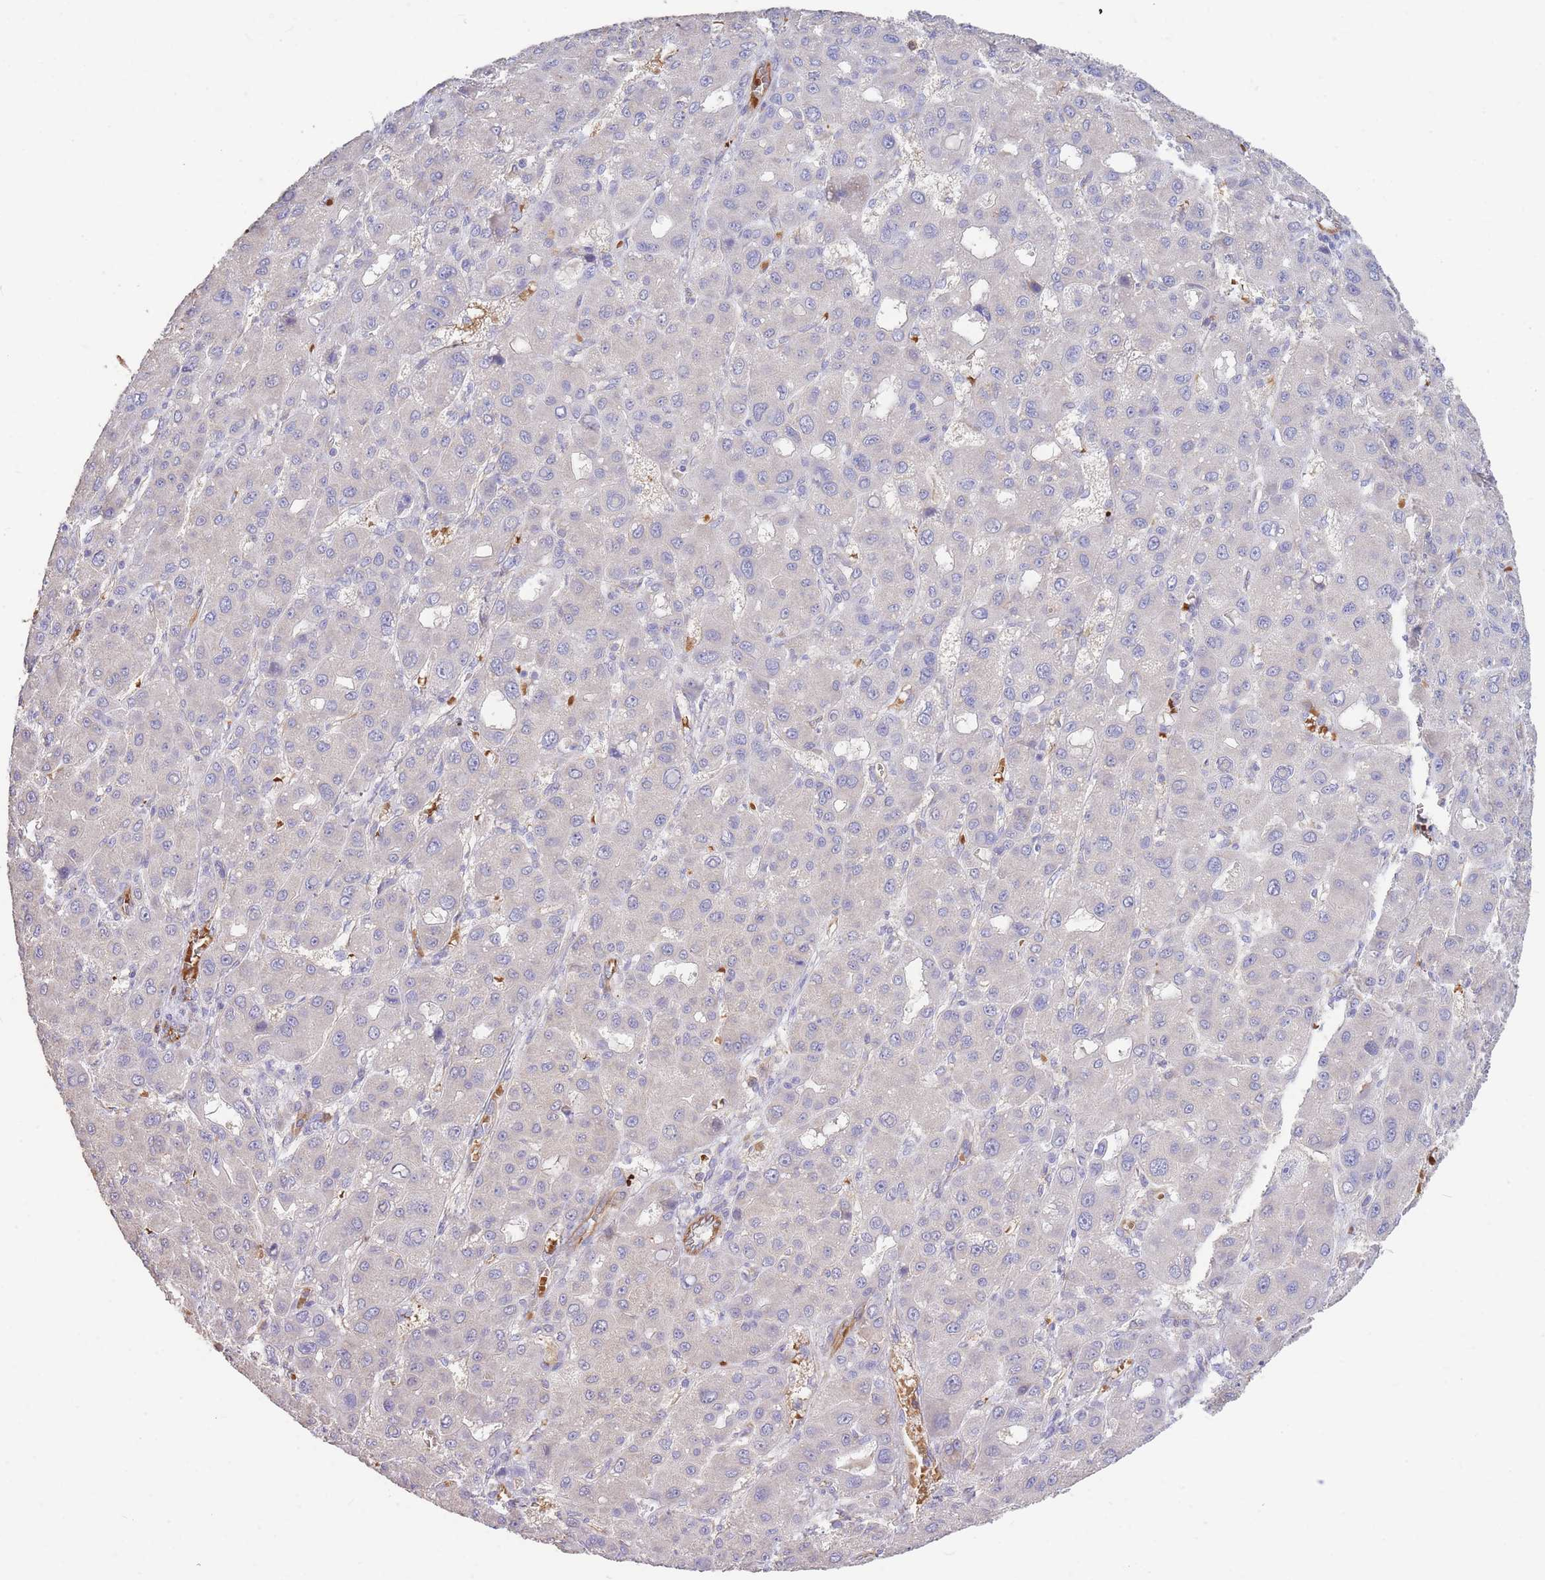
{"staining": {"intensity": "negative", "quantity": "none", "location": "none"}, "tissue": "liver cancer", "cell_type": "Tumor cells", "image_type": "cancer", "snomed": [{"axis": "morphology", "description": "Carcinoma, Hepatocellular, NOS"}, {"axis": "topography", "description": "Liver"}], "caption": "Tumor cells show no significant protein positivity in hepatocellular carcinoma (liver).", "gene": "ANKRD53", "patient": {"sex": "male", "age": 55}}